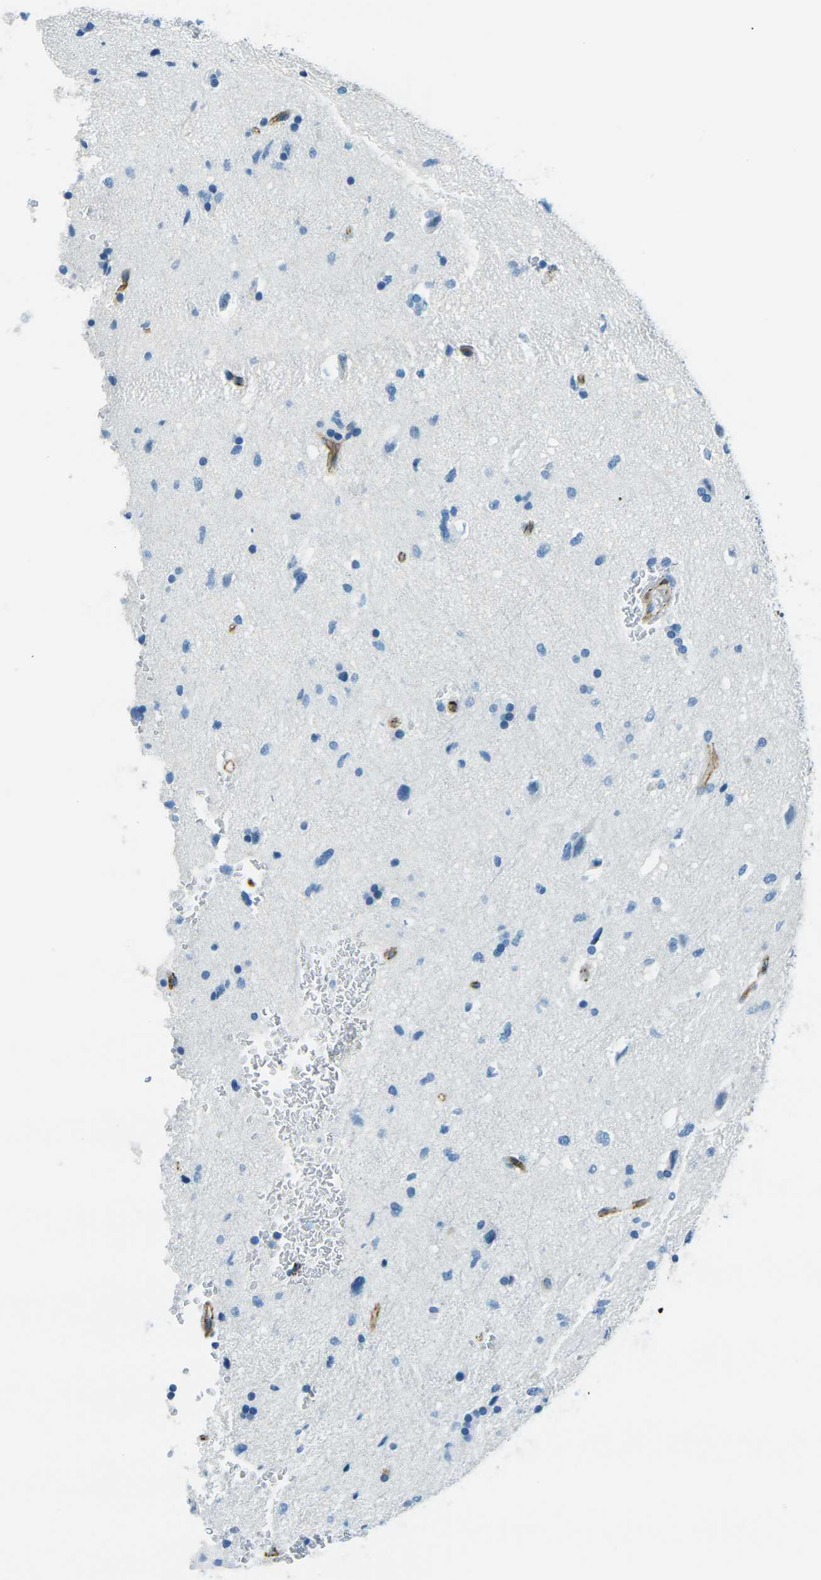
{"staining": {"intensity": "negative", "quantity": "none", "location": "none"}, "tissue": "glioma", "cell_type": "Tumor cells", "image_type": "cancer", "snomed": [{"axis": "morphology", "description": "Glioma, malignant, Low grade"}, {"axis": "topography", "description": "Brain"}], "caption": "A histopathology image of low-grade glioma (malignant) stained for a protein demonstrates no brown staining in tumor cells.", "gene": "OCLN", "patient": {"sex": "female", "age": 37}}